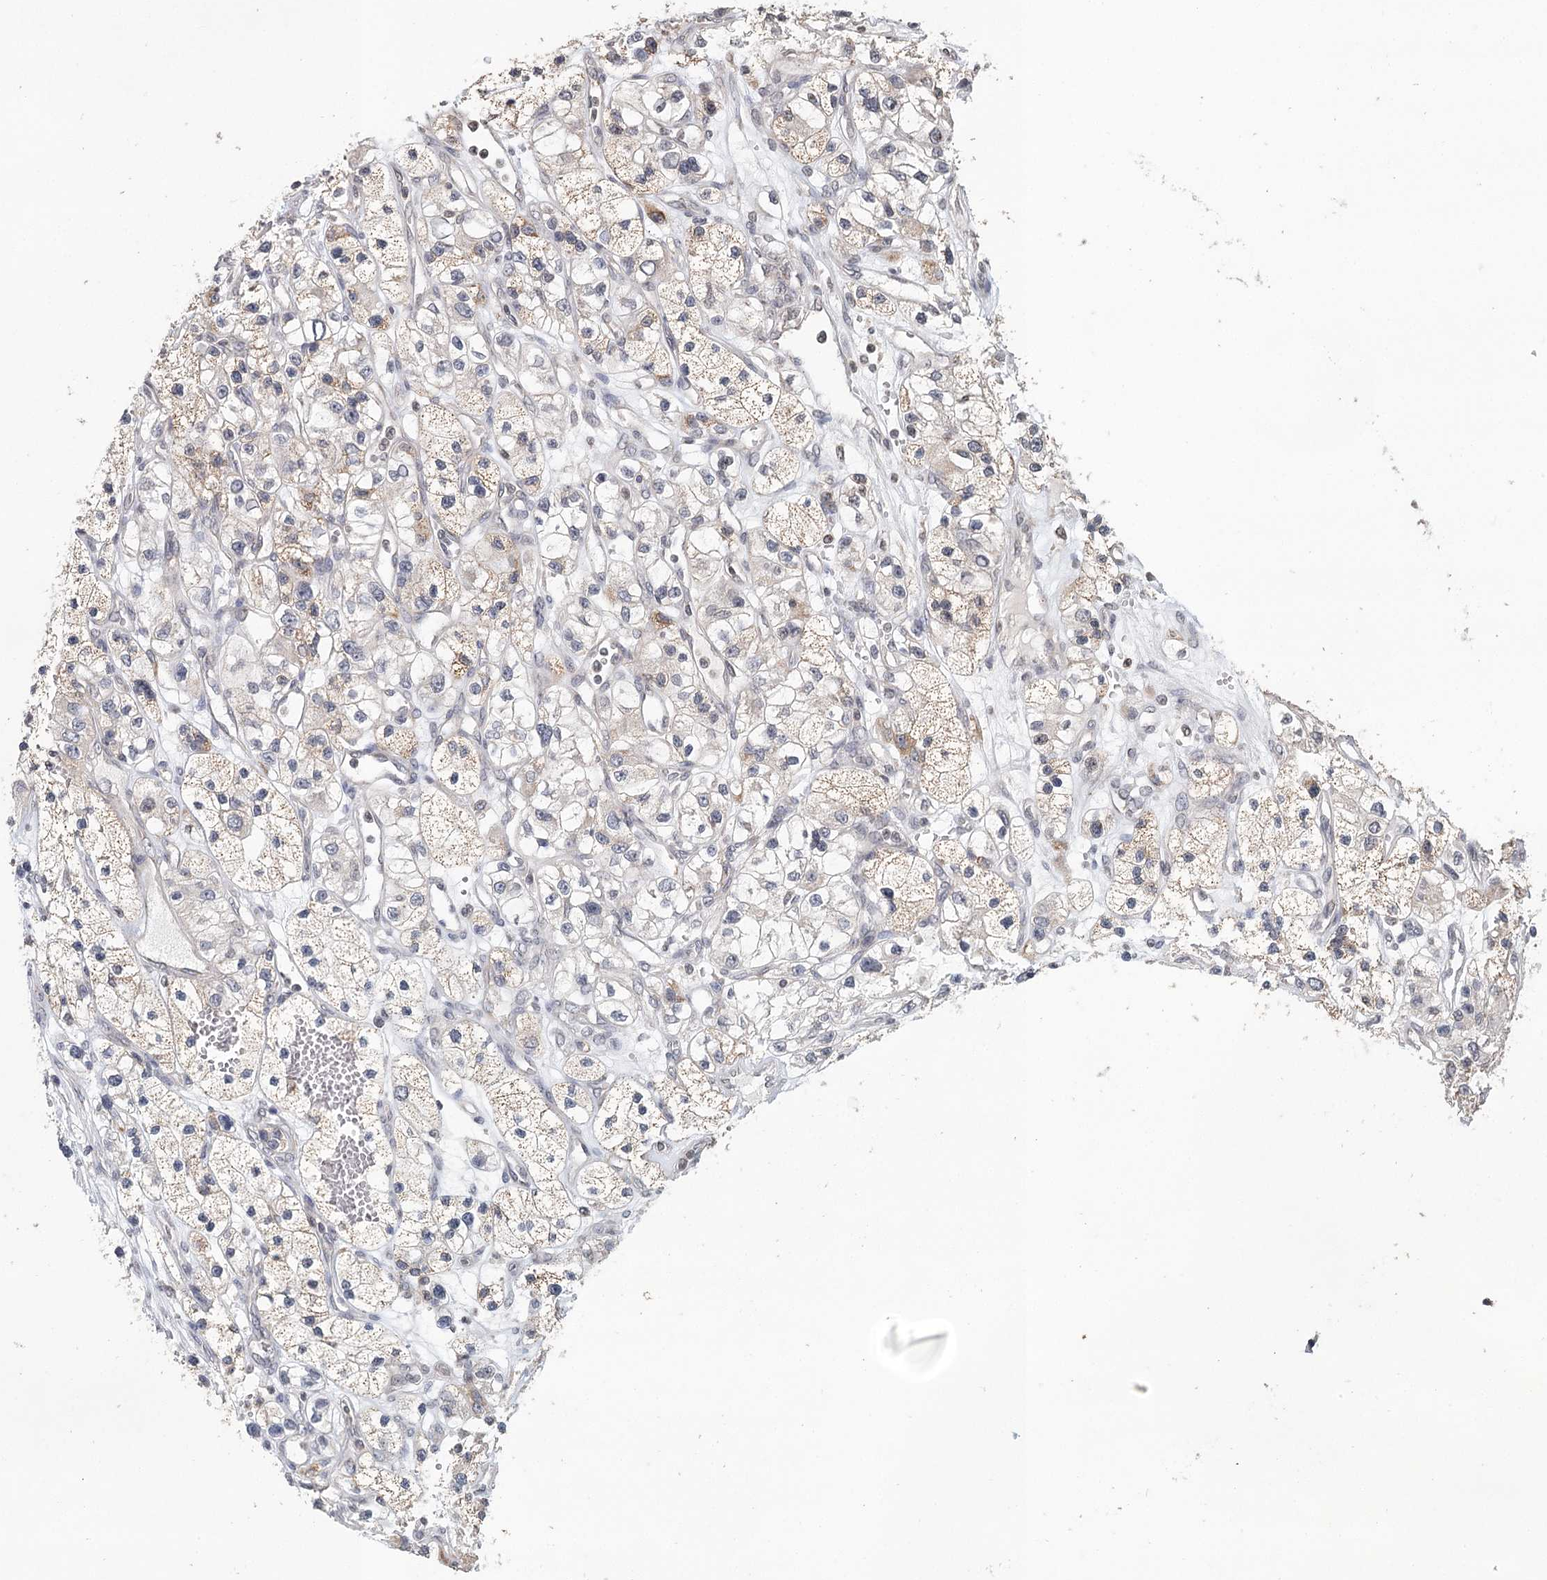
{"staining": {"intensity": "weak", "quantity": "<25%", "location": "cytoplasmic/membranous"}, "tissue": "renal cancer", "cell_type": "Tumor cells", "image_type": "cancer", "snomed": [{"axis": "morphology", "description": "Adenocarcinoma, NOS"}, {"axis": "topography", "description": "Kidney"}], "caption": "This photomicrograph is of renal adenocarcinoma stained with immunohistochemistry (IHC) to label a protein in brown with the nuclei are counter-stained blue. There is no expression in tumor cells.", "gene": "ICOS", "patient": {"sex": "female", "age": 57}}